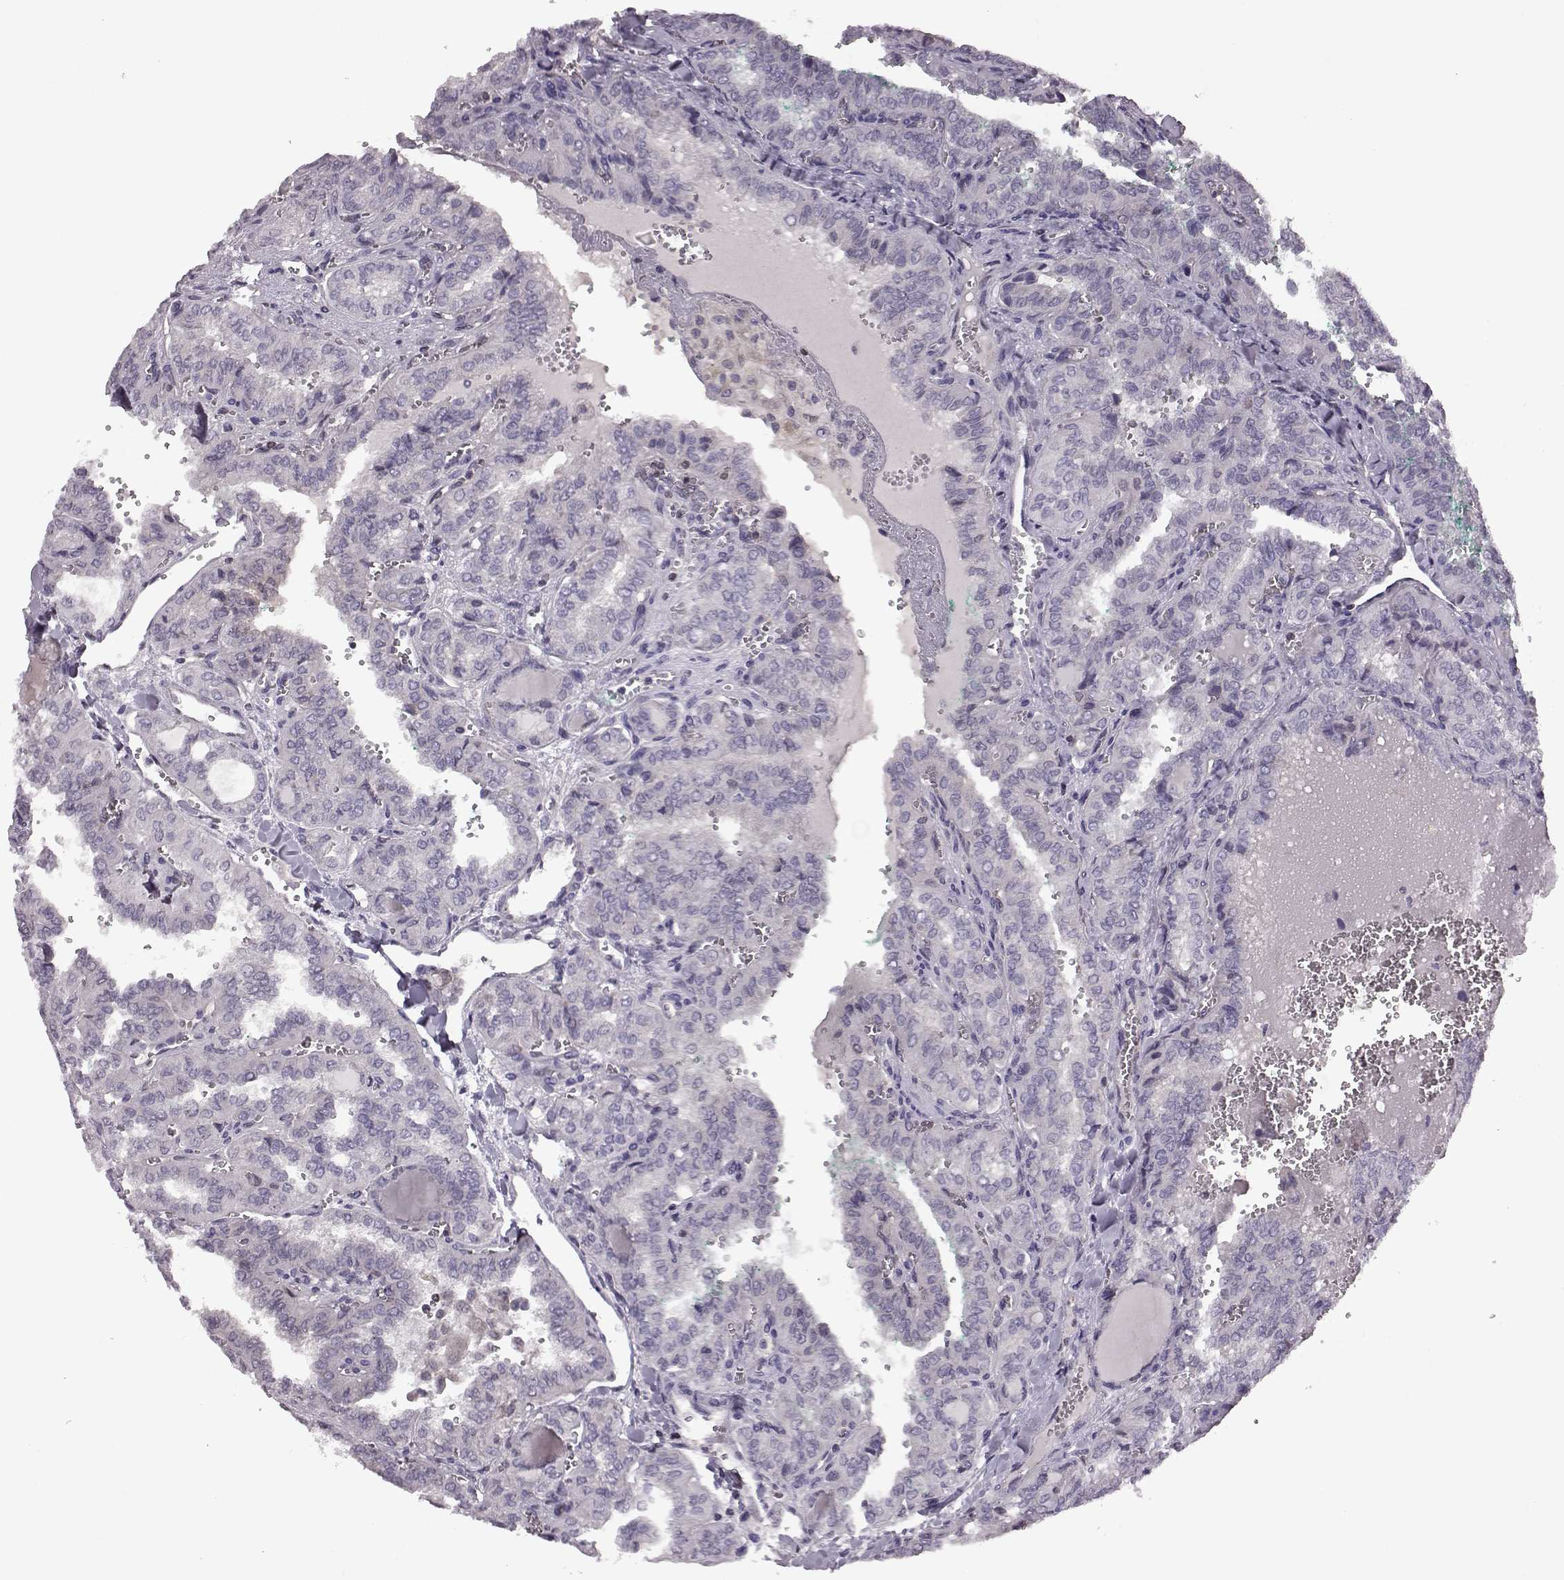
{"staining": {"intensity": "negative", "quantity": "none", "location": "none"}, "tissue": "thyroid cancer", "cell_type": "Tumor cells", "image_type": "cancer", "snomed": [{"axis": "morphology", "description": "Papillary adenocarcinoma, NOS"}, {"axis": "topography", "description": "Thyroid gland"}], "caption": "DAB (3,3'-diaminobenzidine) immunohistochemical staining of human thyroid papillary adenocarcinoma reveals no significant positivity in tumor cells.", "gene": "CDC42SE1", "patient": {"sex": "female", "age": 41}}